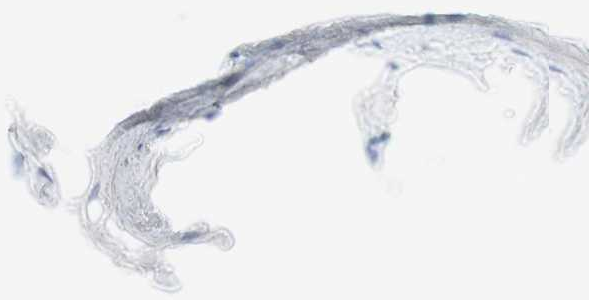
{"staining": {"intensity": "negative", "quantity": "none", "location": "none"}, "tissue": "adipose tissue", "cell_type": "Adipocytes", "image_type": "normal", "snomed": [{"axis": "morphology", "description": "Normal tissue, NOS"}, {"axis": "topography", "description": "Breast"}, {"axis": "topography", "description": "Adipose tissue"}], "caption": "This is a image of immunohistochemistry (IHC) staining of benign adipose tissue, which shows no positivity in adipocytes.", "gene": "PACSIN1", "patient": {"sex": "female", "age": 25}}